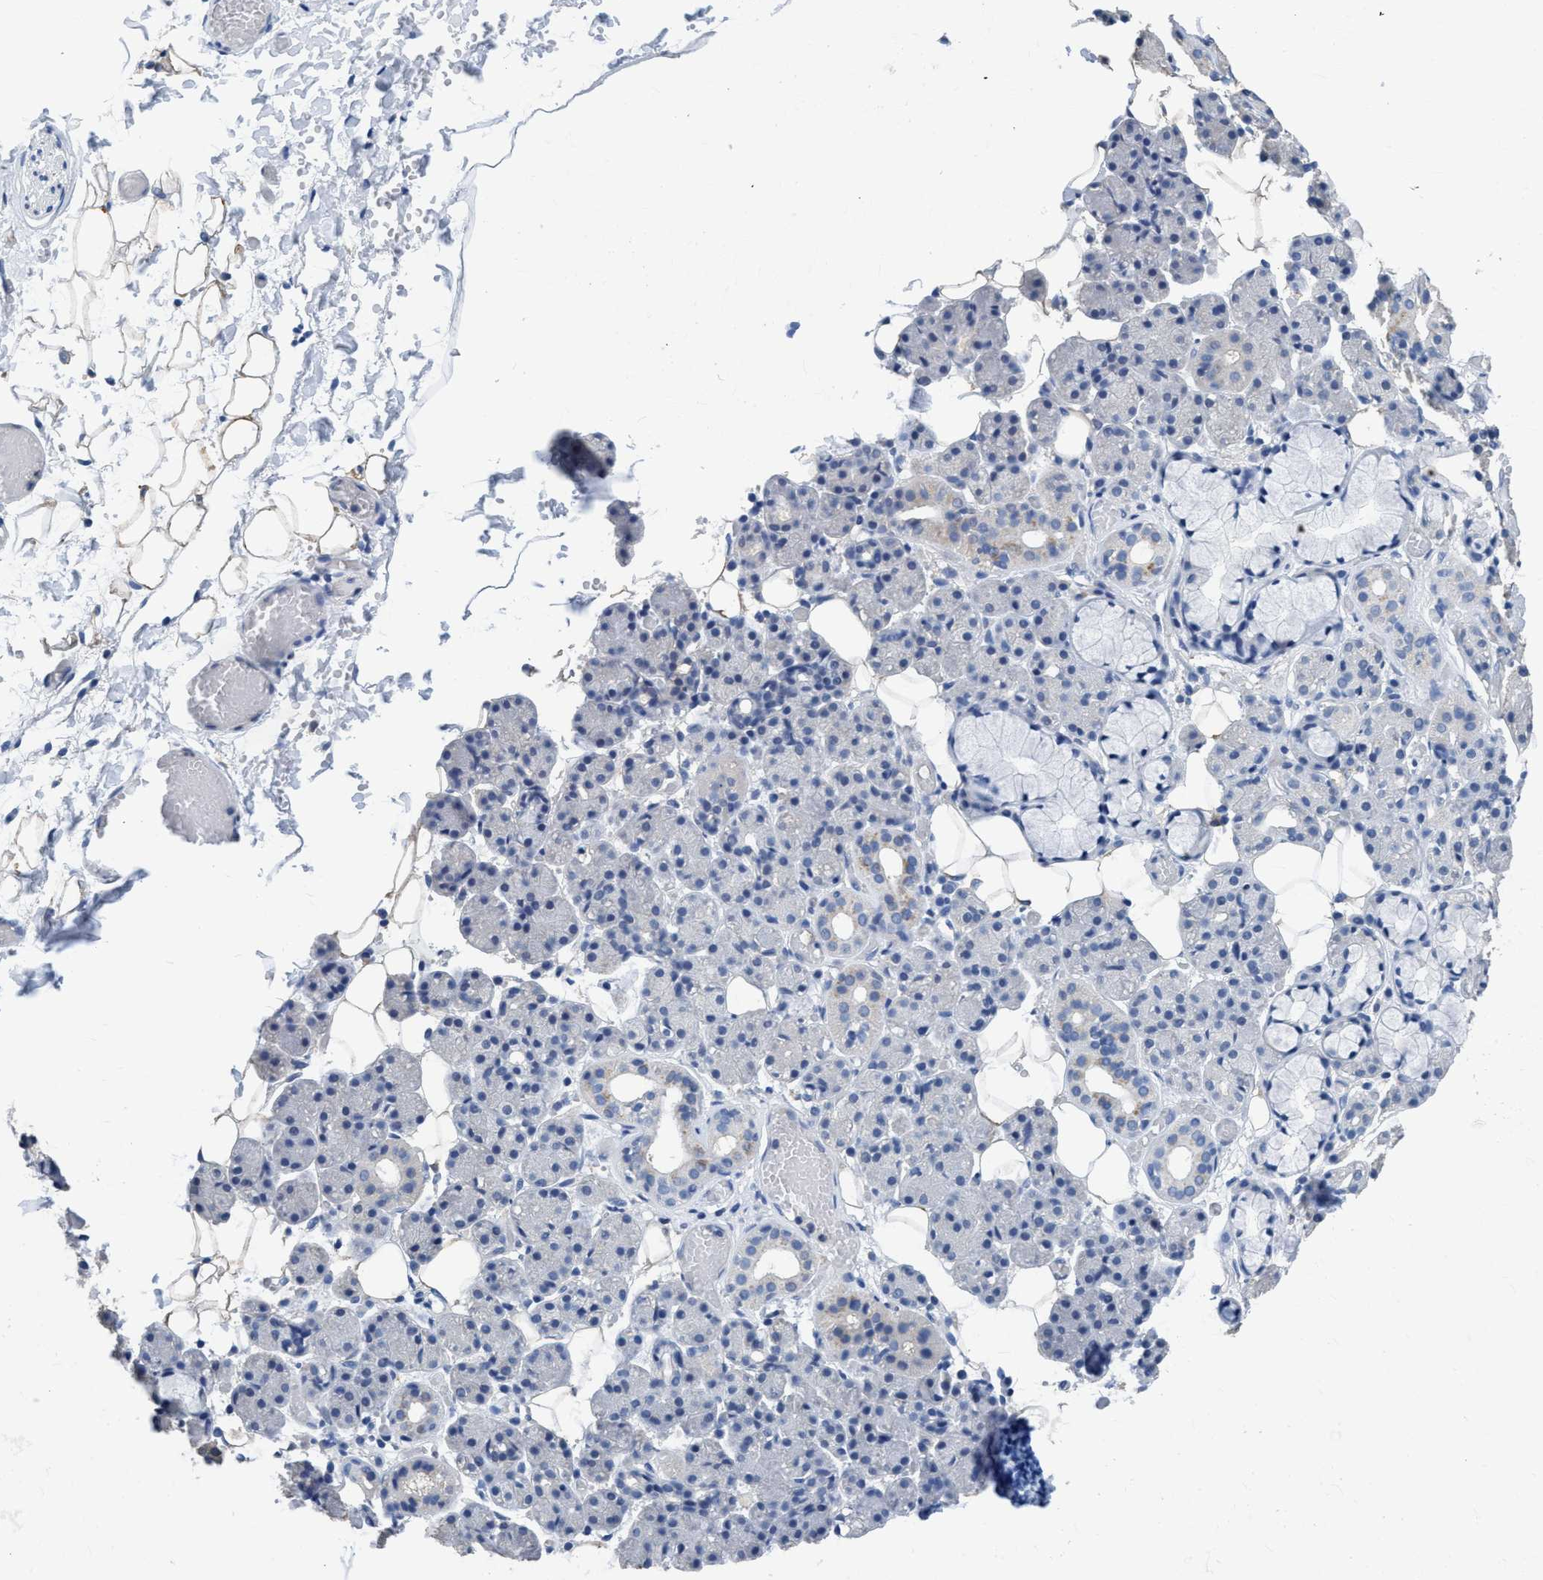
{"staining": {"intensity": "negative", "quantity": "none", "location": "none"}, "tissue": "salivary gland", "cell_type": "Glandular cells", "image_type": "normal", "snomed": [{"axis": "morphology", "description": "Normal tissue, NOS"}, {"axis": "topography", "description": "Salivary gland"}], "caption": "DAB (3,3'-diaminobenzidine) immunohistochemical staining of normal human salivary gland displays no significant expression in glandular cells.", "gene": "DNAI1", "patient": {"sex": "male", "age": 63}}